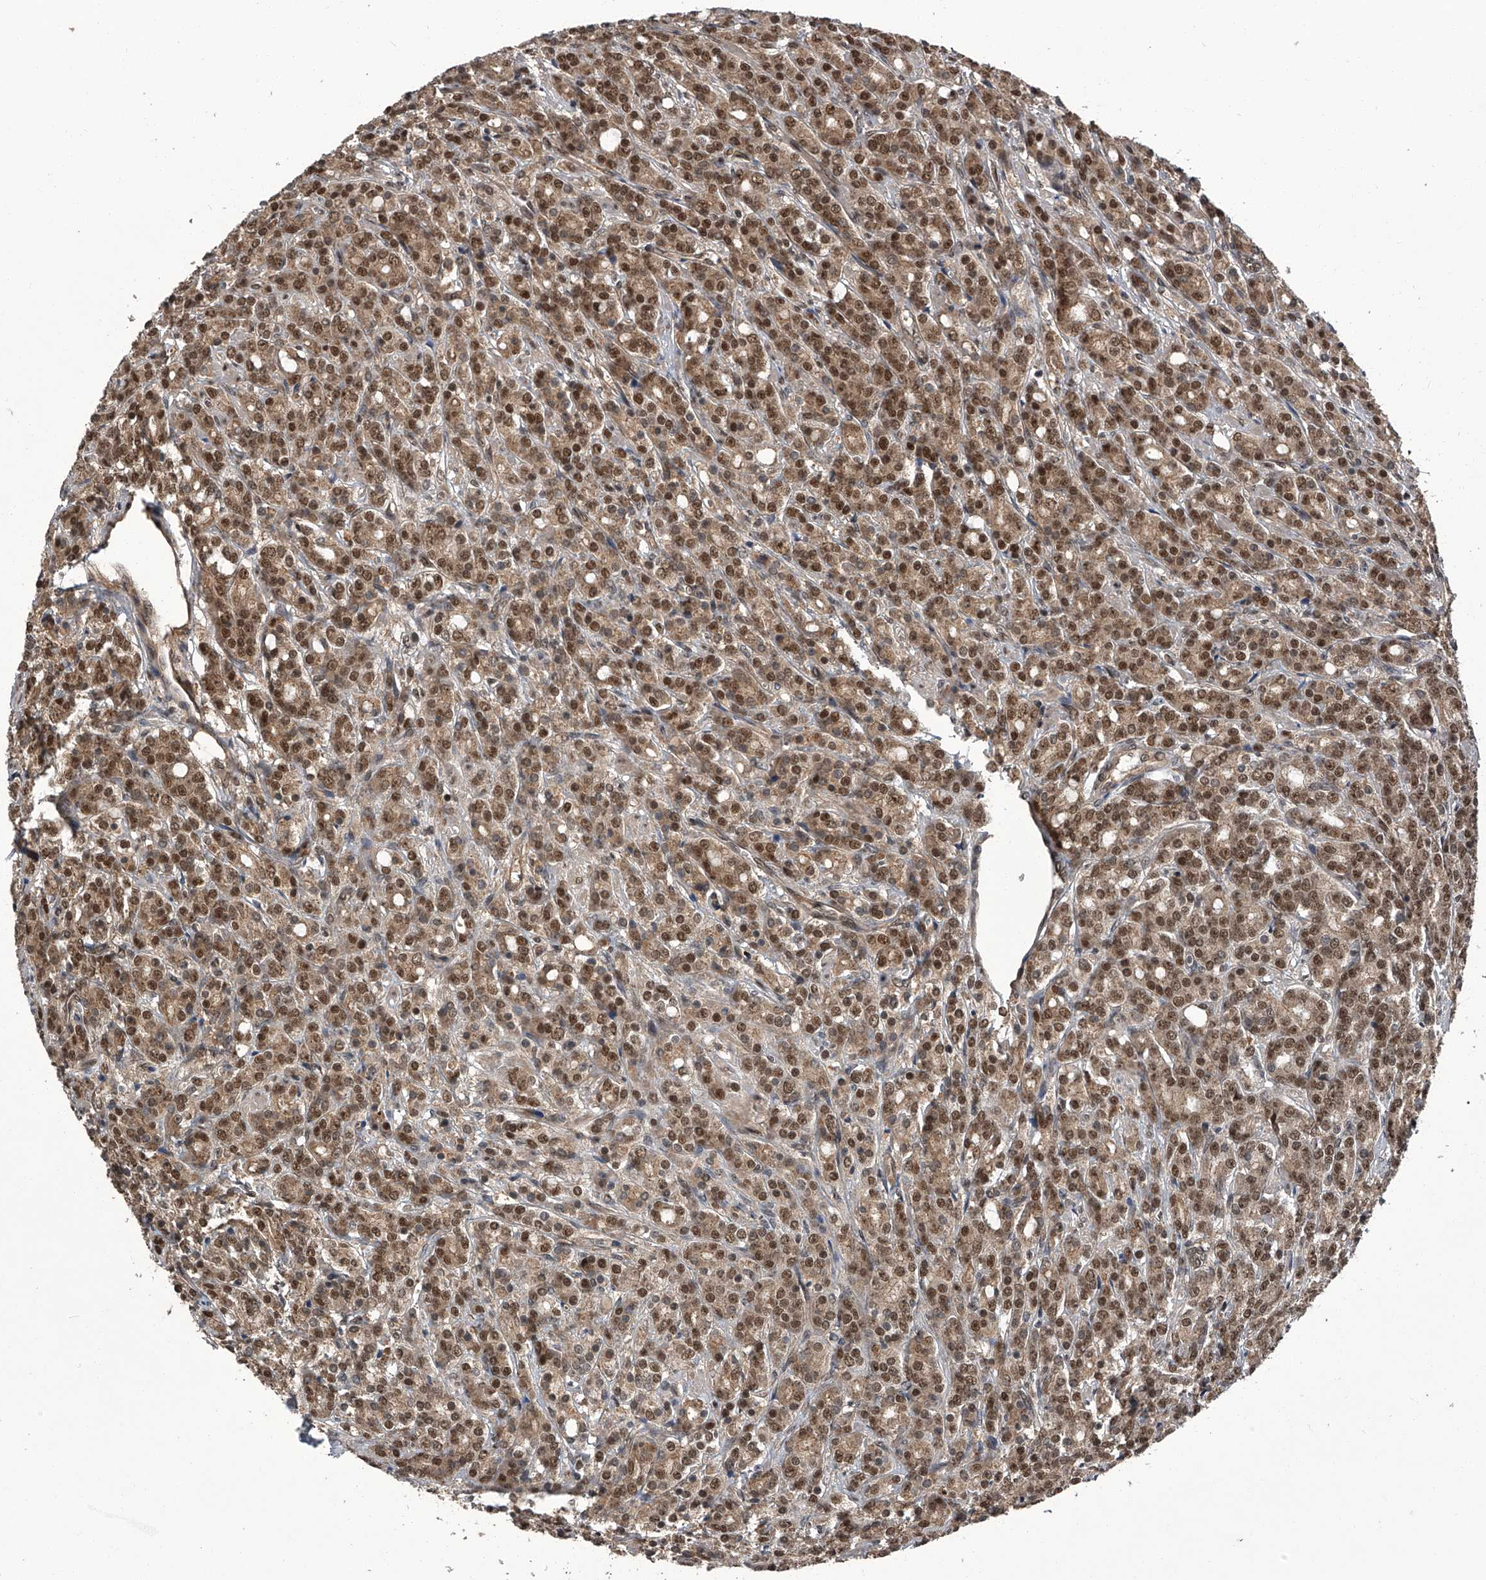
{"staining": {"intensity": "moderate", "quantity": ">75%", "location": "cytoplasmic/membranous,nuclear"}, "tissue": "prostate cancer", "cell_type": "Tumor cells", "image_type": "cancer", "snomed": [{"axis": "morphology", "description": "Adenocarcinoma, High grade"}, {"axis": "topography", "description": "Prostate"}], "caption": "Immunohistochemistry histopathology image of adenocarcinoma (high-grade) (prostate) stained for a protein (brown), which demonstrates medium levels of moderate cytoplasmic/membranous and nuclear positivity in about >75% of tumor cells.", "gene": "SLC12A8", "patient": {"sex": "male", "age": 62}}